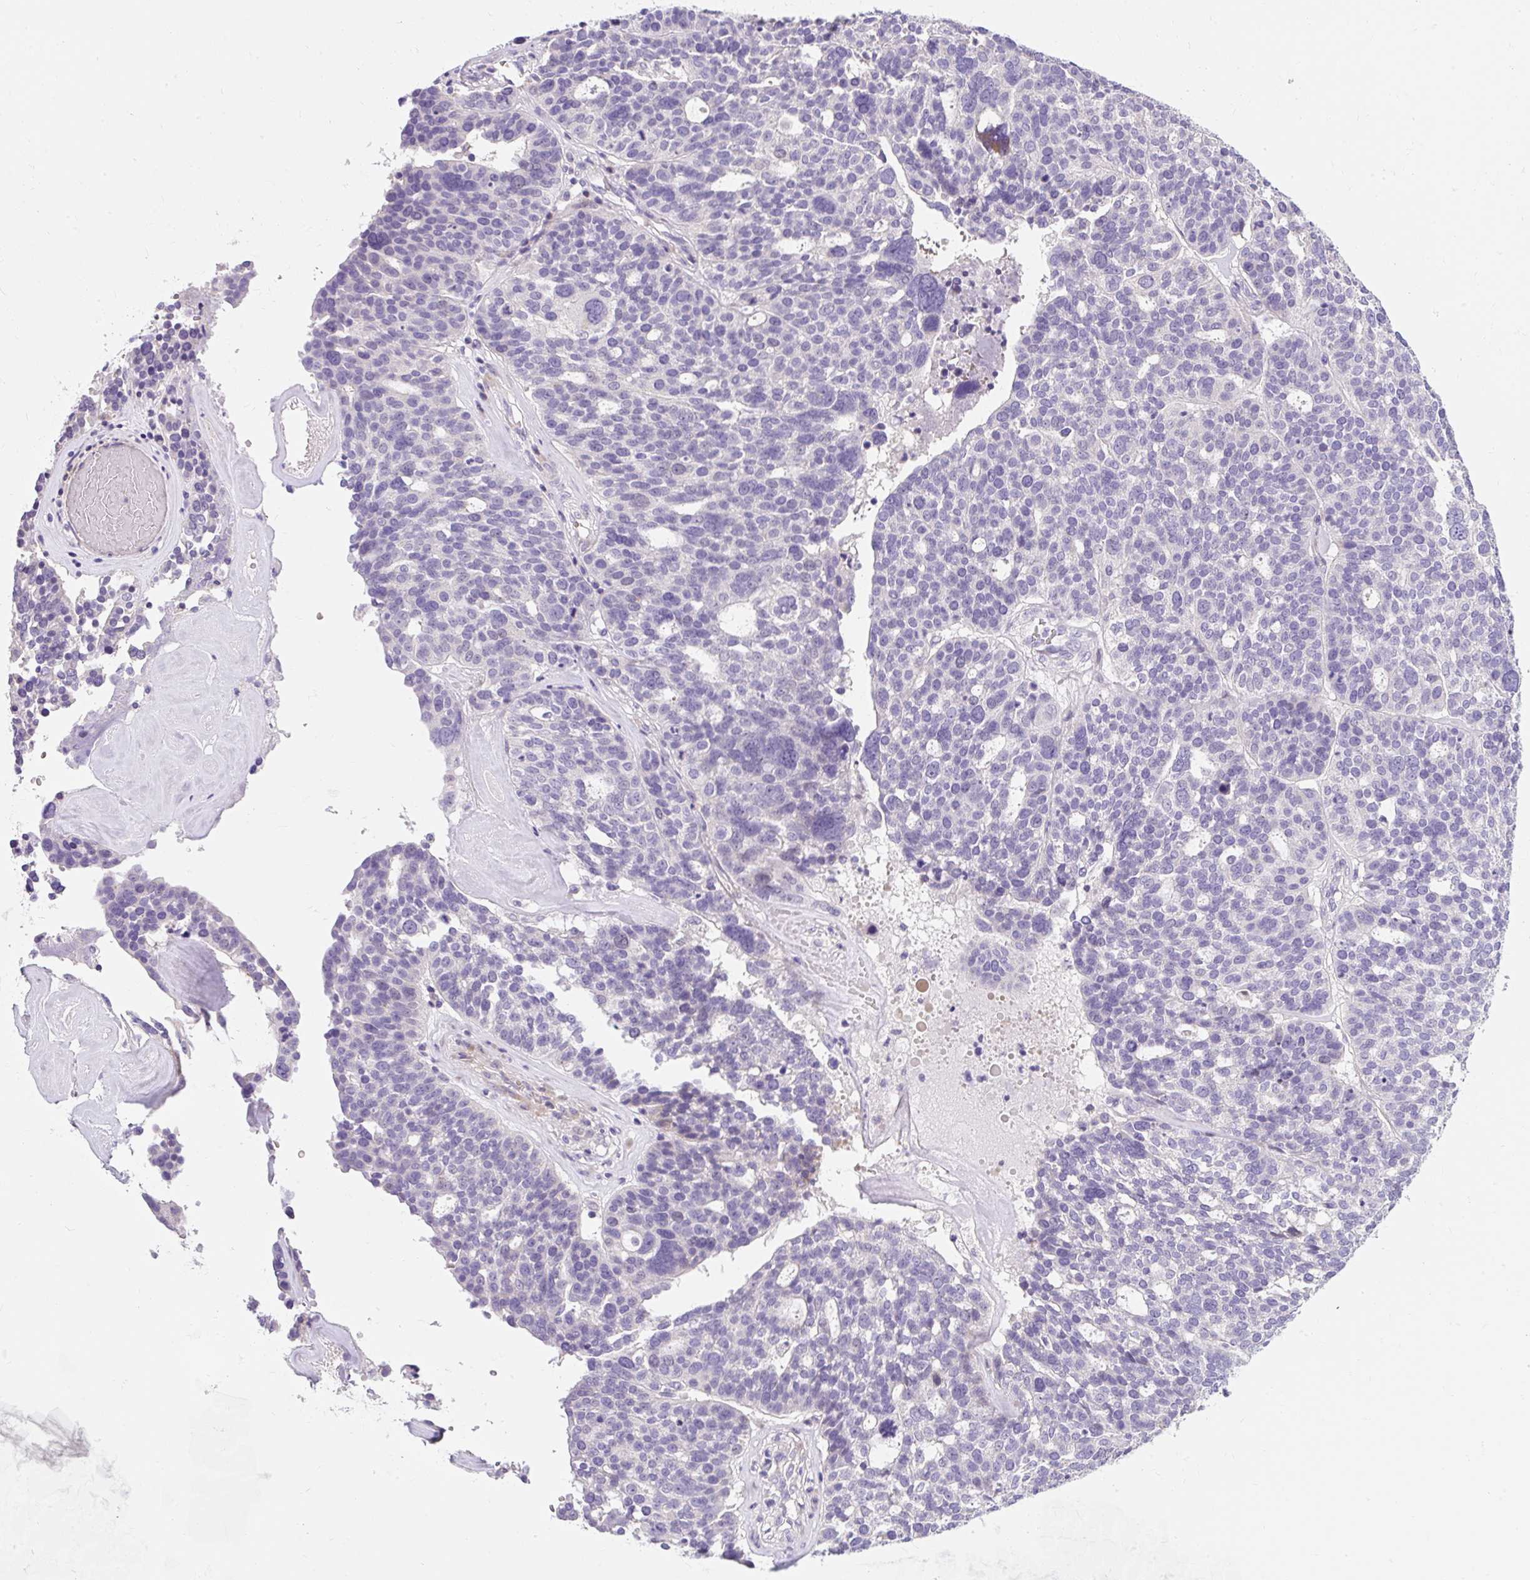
{"staining": {"intensity": "negative", "quantity": "none", "location": "none"}, "tissue": "ovarian cancer", "cell_type": "Tumor cells", "image_type": "cancer", "snomed": [{"axis": "morphology", "description": "Cystadenocarcinoma, serous, NOS"}, {"axis": "topography", "description": "Ovary"}], "caption": "Immunohistochemistry (IHC) histopathology image of ovarian cancer stained for a protein (brown), which shows no expression in tumor cells.", "gene": "DTX4", "patient": {"sex": "female", "age": 59}}